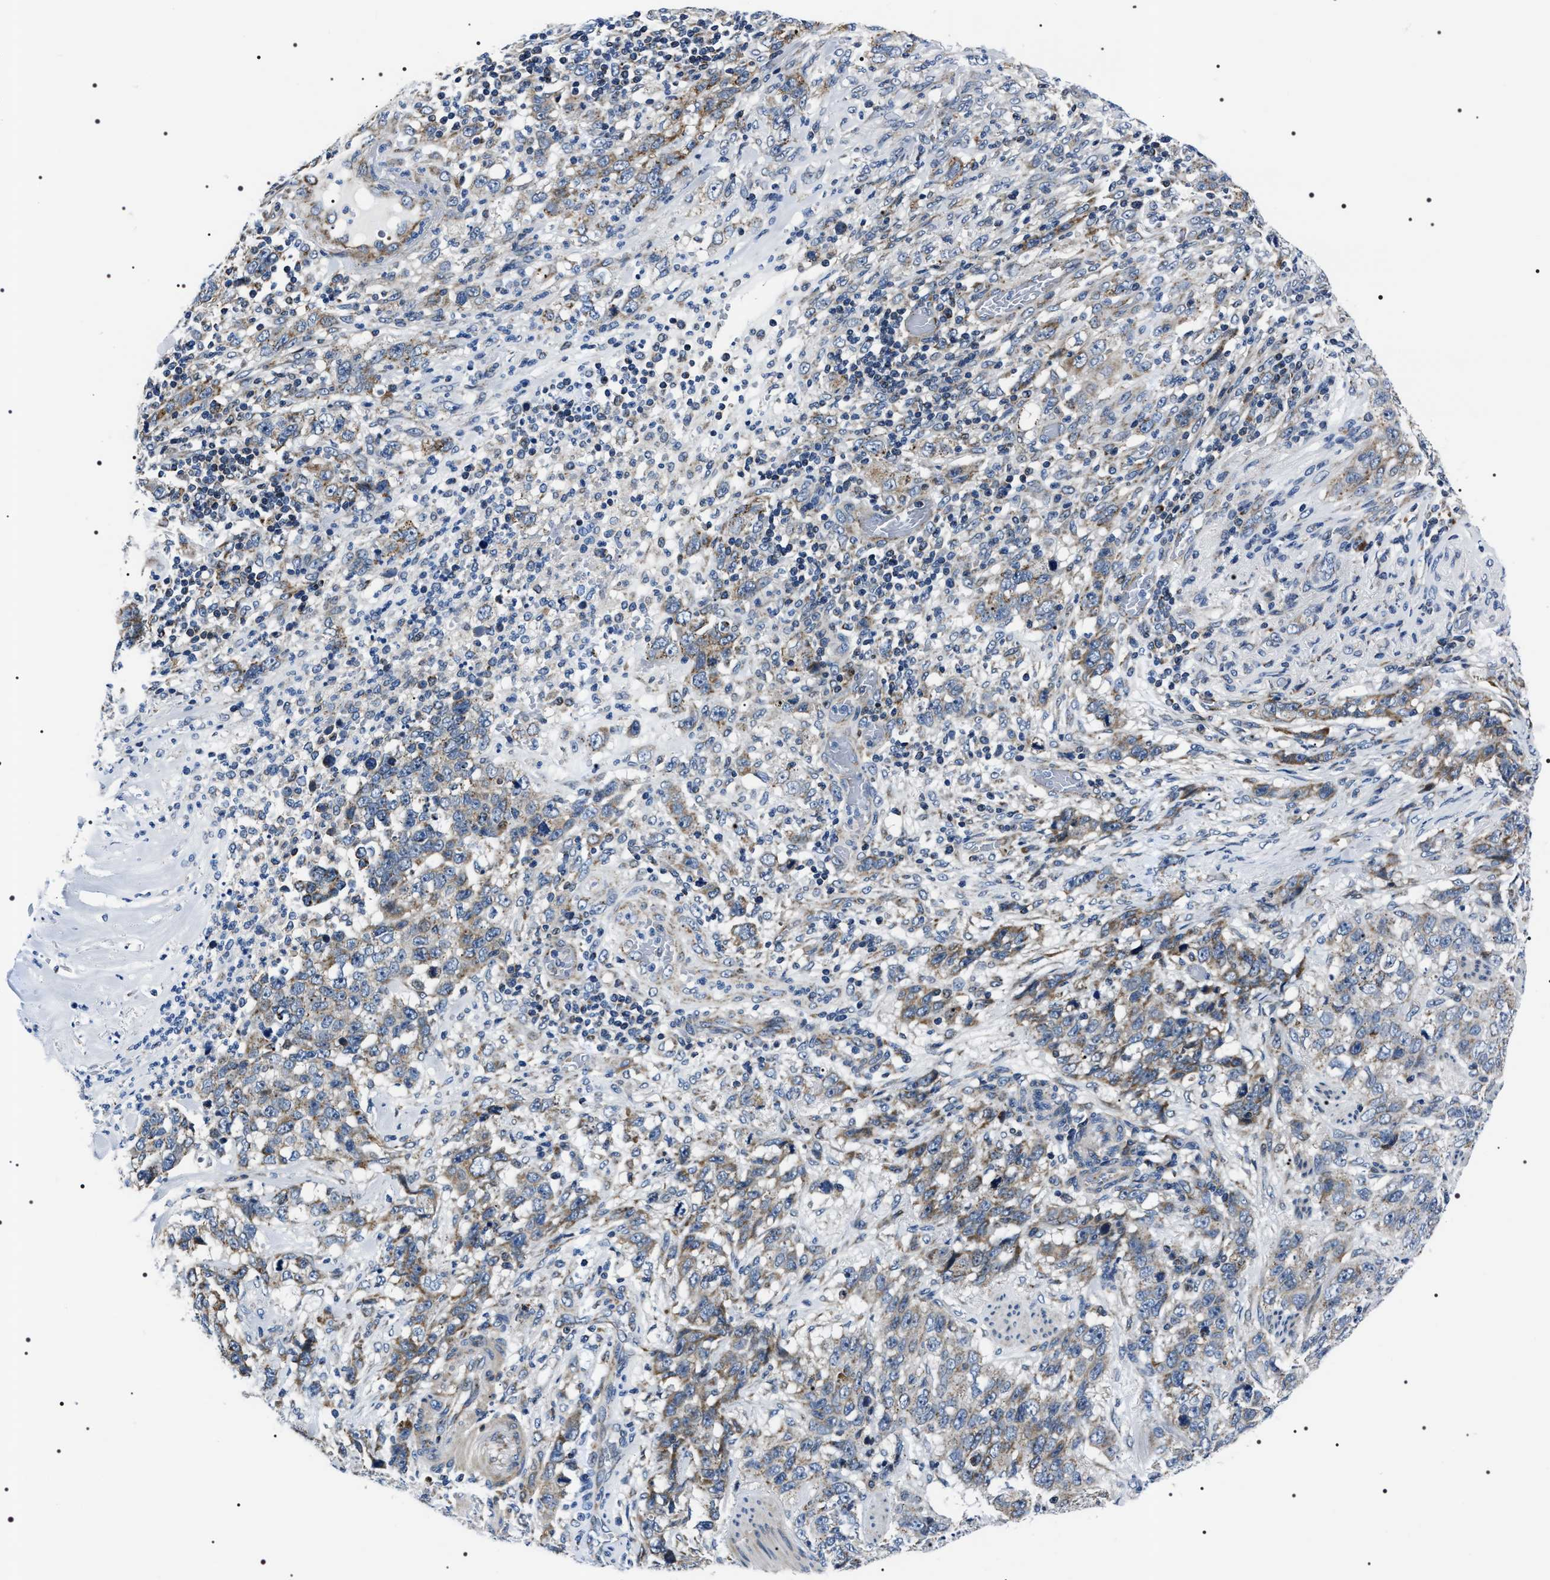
{"staining": {"intensity": "weak", "quantity": ">75%", "location": "cytoplasmic/membranous"}, "tissue": "stomach cancer", "cell_type": "Tumor cells", "image_type": "cancer", "snomed": [{"axis": "morphology", "description": "Adenocarcinoma, NOS"}, {"axis": "topography", "description": "Stomach"}], "caption": "An image of human stomach adenocarcinoma stained for a protein exhibits weak cytoplasmic/membranous brown staining in tumor cells. The protein is shown in brown color, while the nuclei are stained blue.", "gene": "NTMT1", "patient": {"sex": "male", "age": 48}}